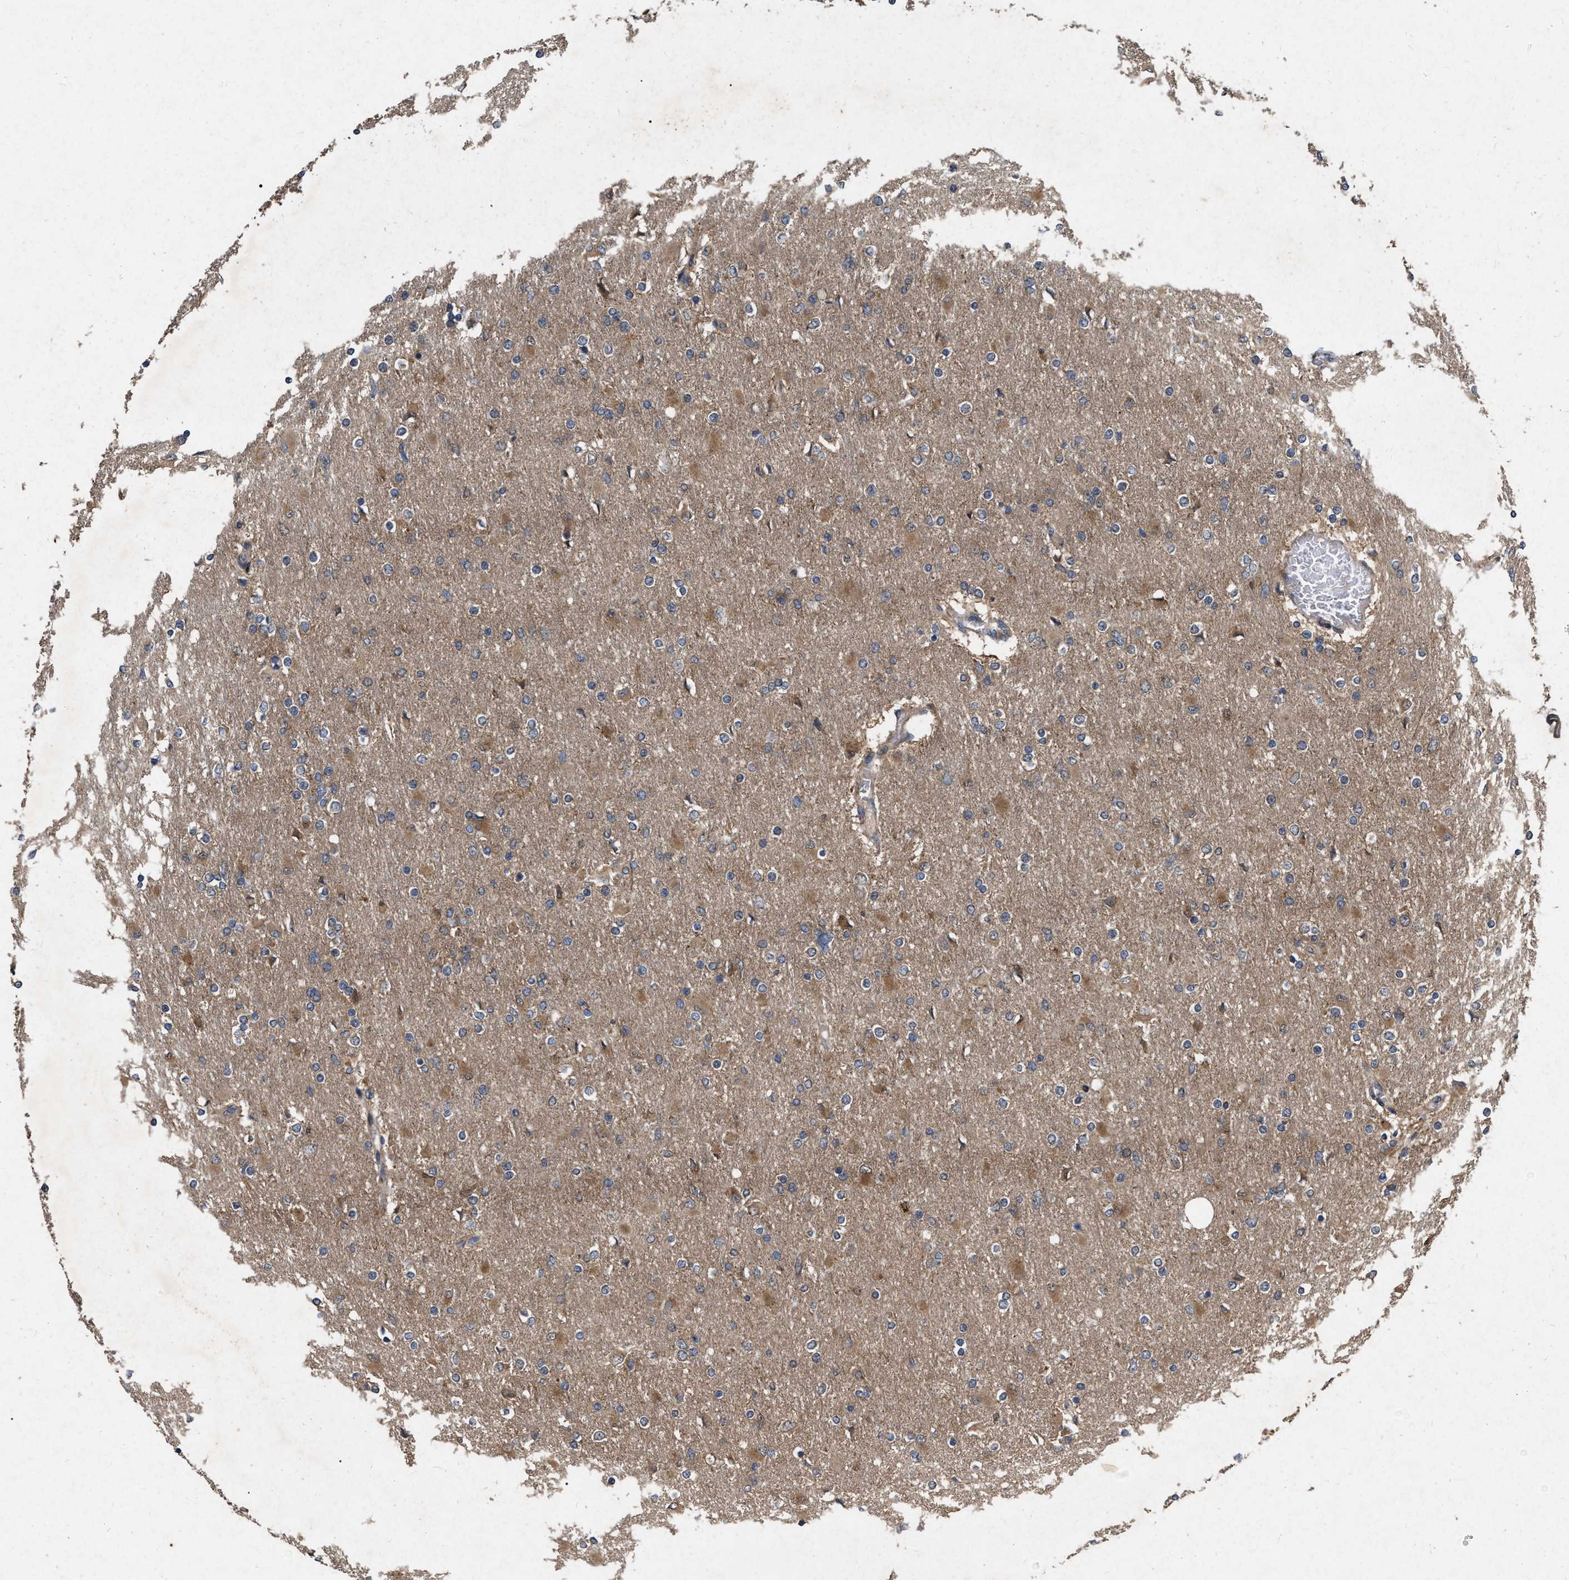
{"staining": {"intensity": "moderate", "quantity": "<25%", "location": "cytoplasmic/membranous"}, "tissue": "glioma", "cell_type": "Tumor cells", "image_type": "cancer", "snomed": [{"axis": "morphology", "description": "Glioma, malignant, High grade"}, {"axis": "topography", "description": "Cerebral cortex"}], "caption": "Protein expression analysis of malignant glioma (high-grade) exhibits moderate cytoplasmic/membranous expression in approximately <25% of tumor cells.", "gene": "CDKN2C", "patient": {"sex": "female", "age": 36}}